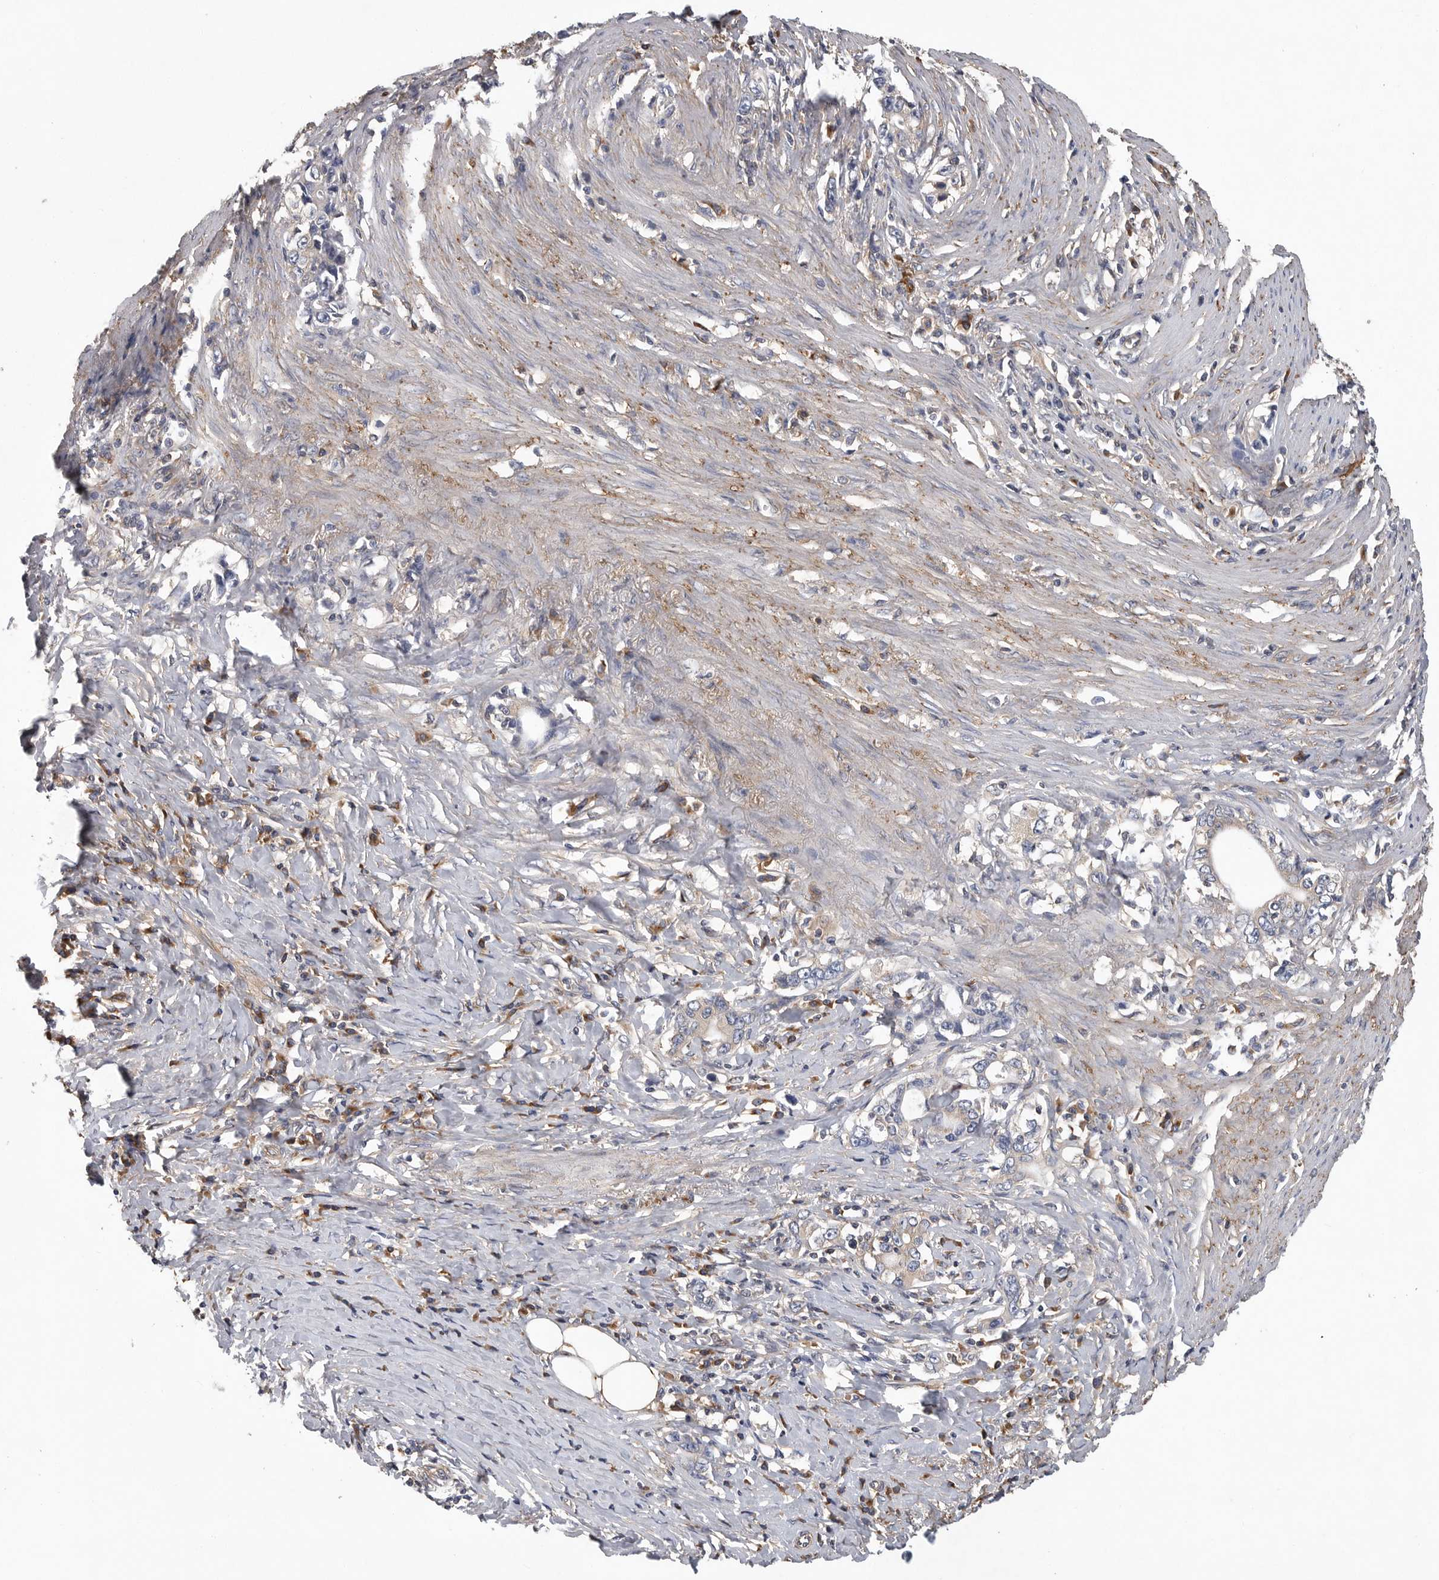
{"staining": {"intensity": "weak", "quantity": "25%-75%", "location": "cytoplasmic/membranous"}, "tissue": "stomach cancer", "cell_type": "Tumor cells", "image_type": "cancer", "snomed": [{"axis": "morphology", "description": "Adenocarcinoma, NOS"}, {"axis": "topography", "description": "Stomach, lower"}], "caption": "Brown immunohistochemical staining in stomach adenocarcinoma demonstrates weak cytoplasmic/membranous positivity in approximately 25%-75% of tumor cells.", "gene": "OXR1", "patient": {"sex": "female", "age": 72}}